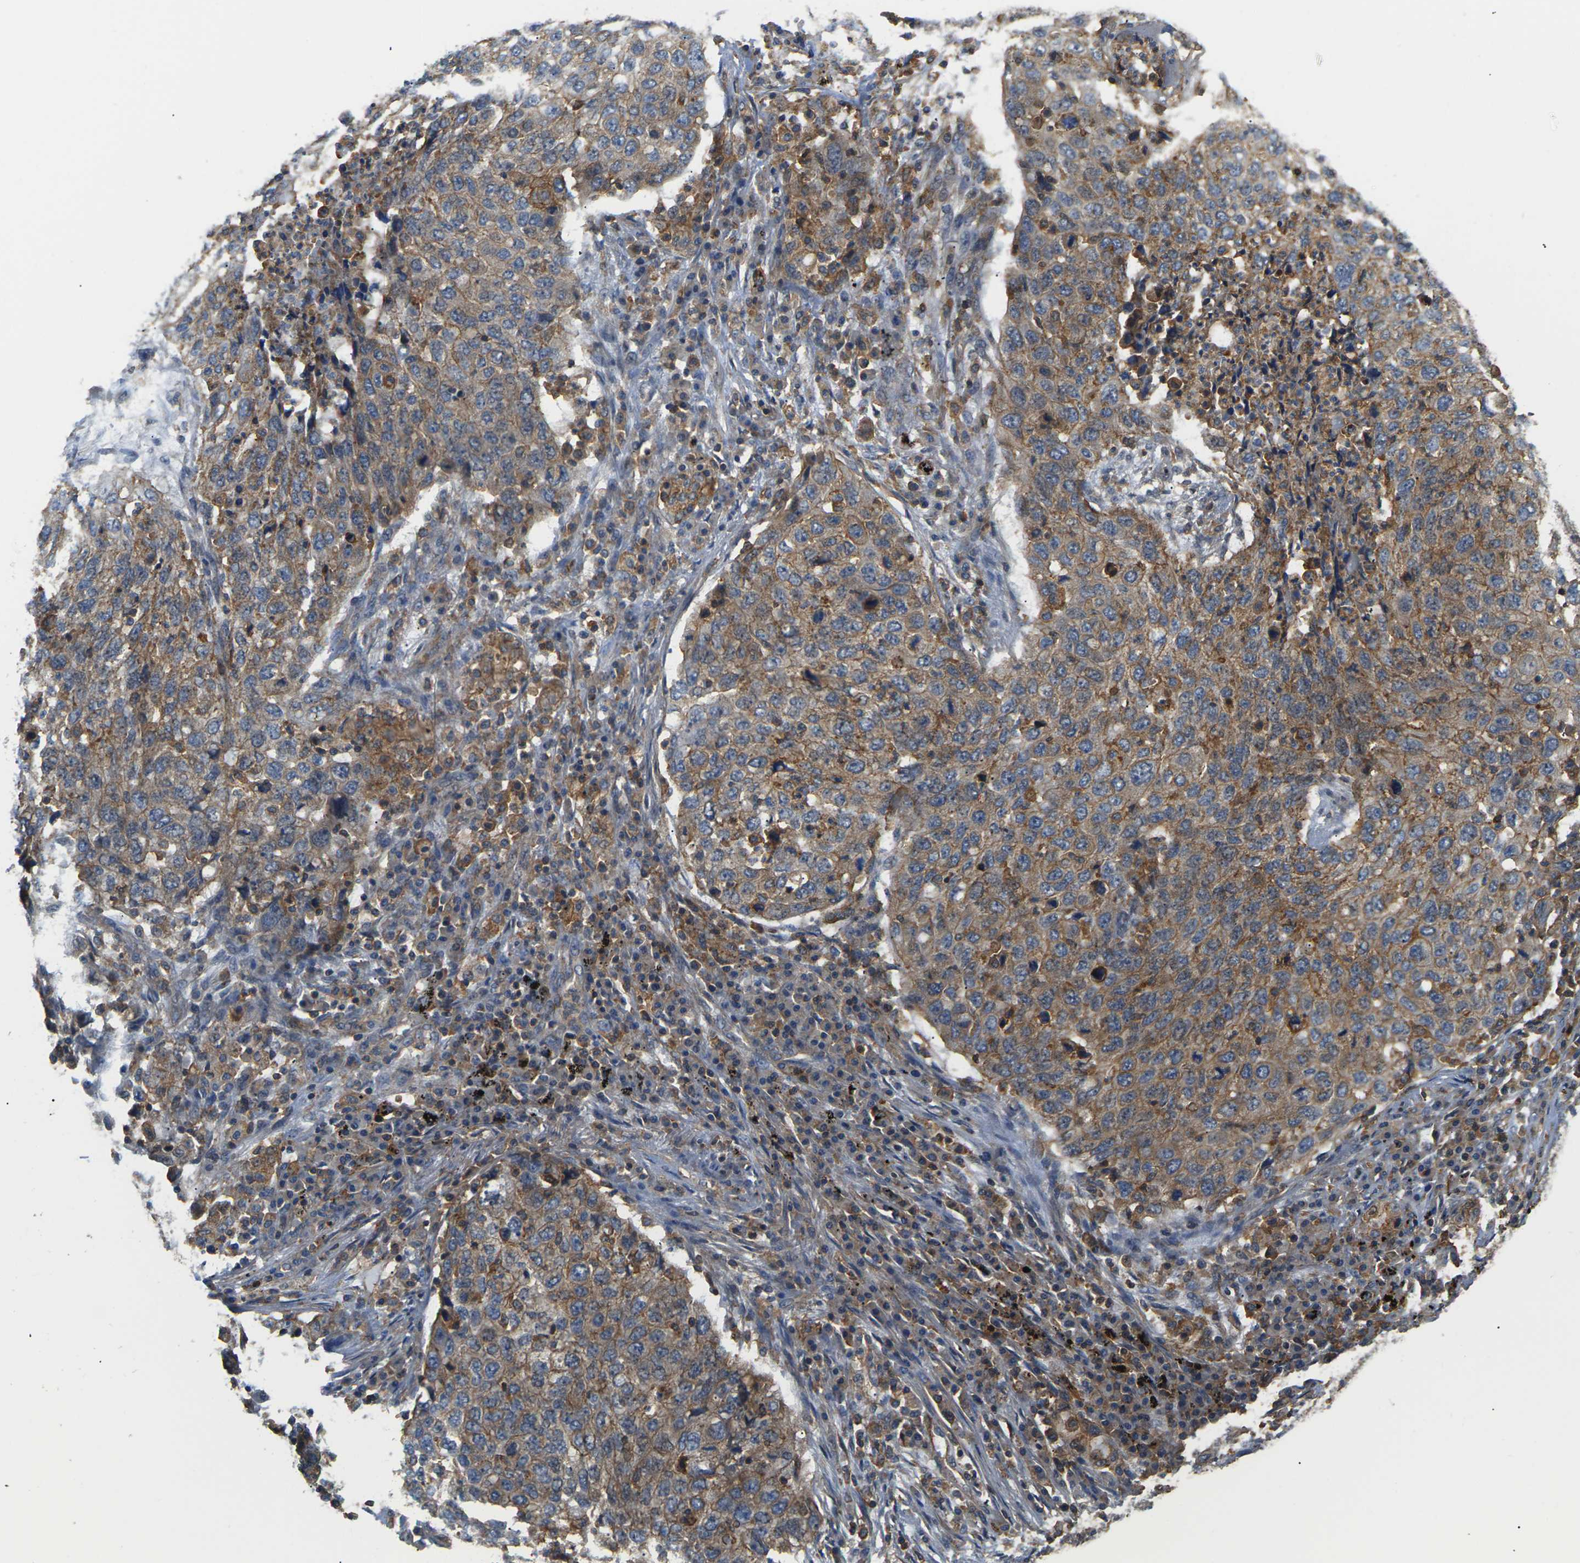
{"staining": {"intensity": "moderate", "quantity": ">75%", "location": "cytoplasmic/membranous"}, "tissue": "lung cancer", "cell_type": "Tumor cells", "image_type": "cancer", "snomed": [{"axis": "morphology", "description": "Squamous cell carcinoma, NOS"}, {"axis": "topography", "description": "Lung"}], "caption": "A high-resolution micrograph shows immunohistochemistry staining of lung cancer, which demonstrates moderate cytoplasmic/membranous expression in approximately >75% of tumor cells. The protein is stained brown, and the nuclei are stained in blue (DAB IHC with brightfield microscopy, high magnification).", "gene": "IQGAP1", "patient": {"sex": "female", "age": 63}}